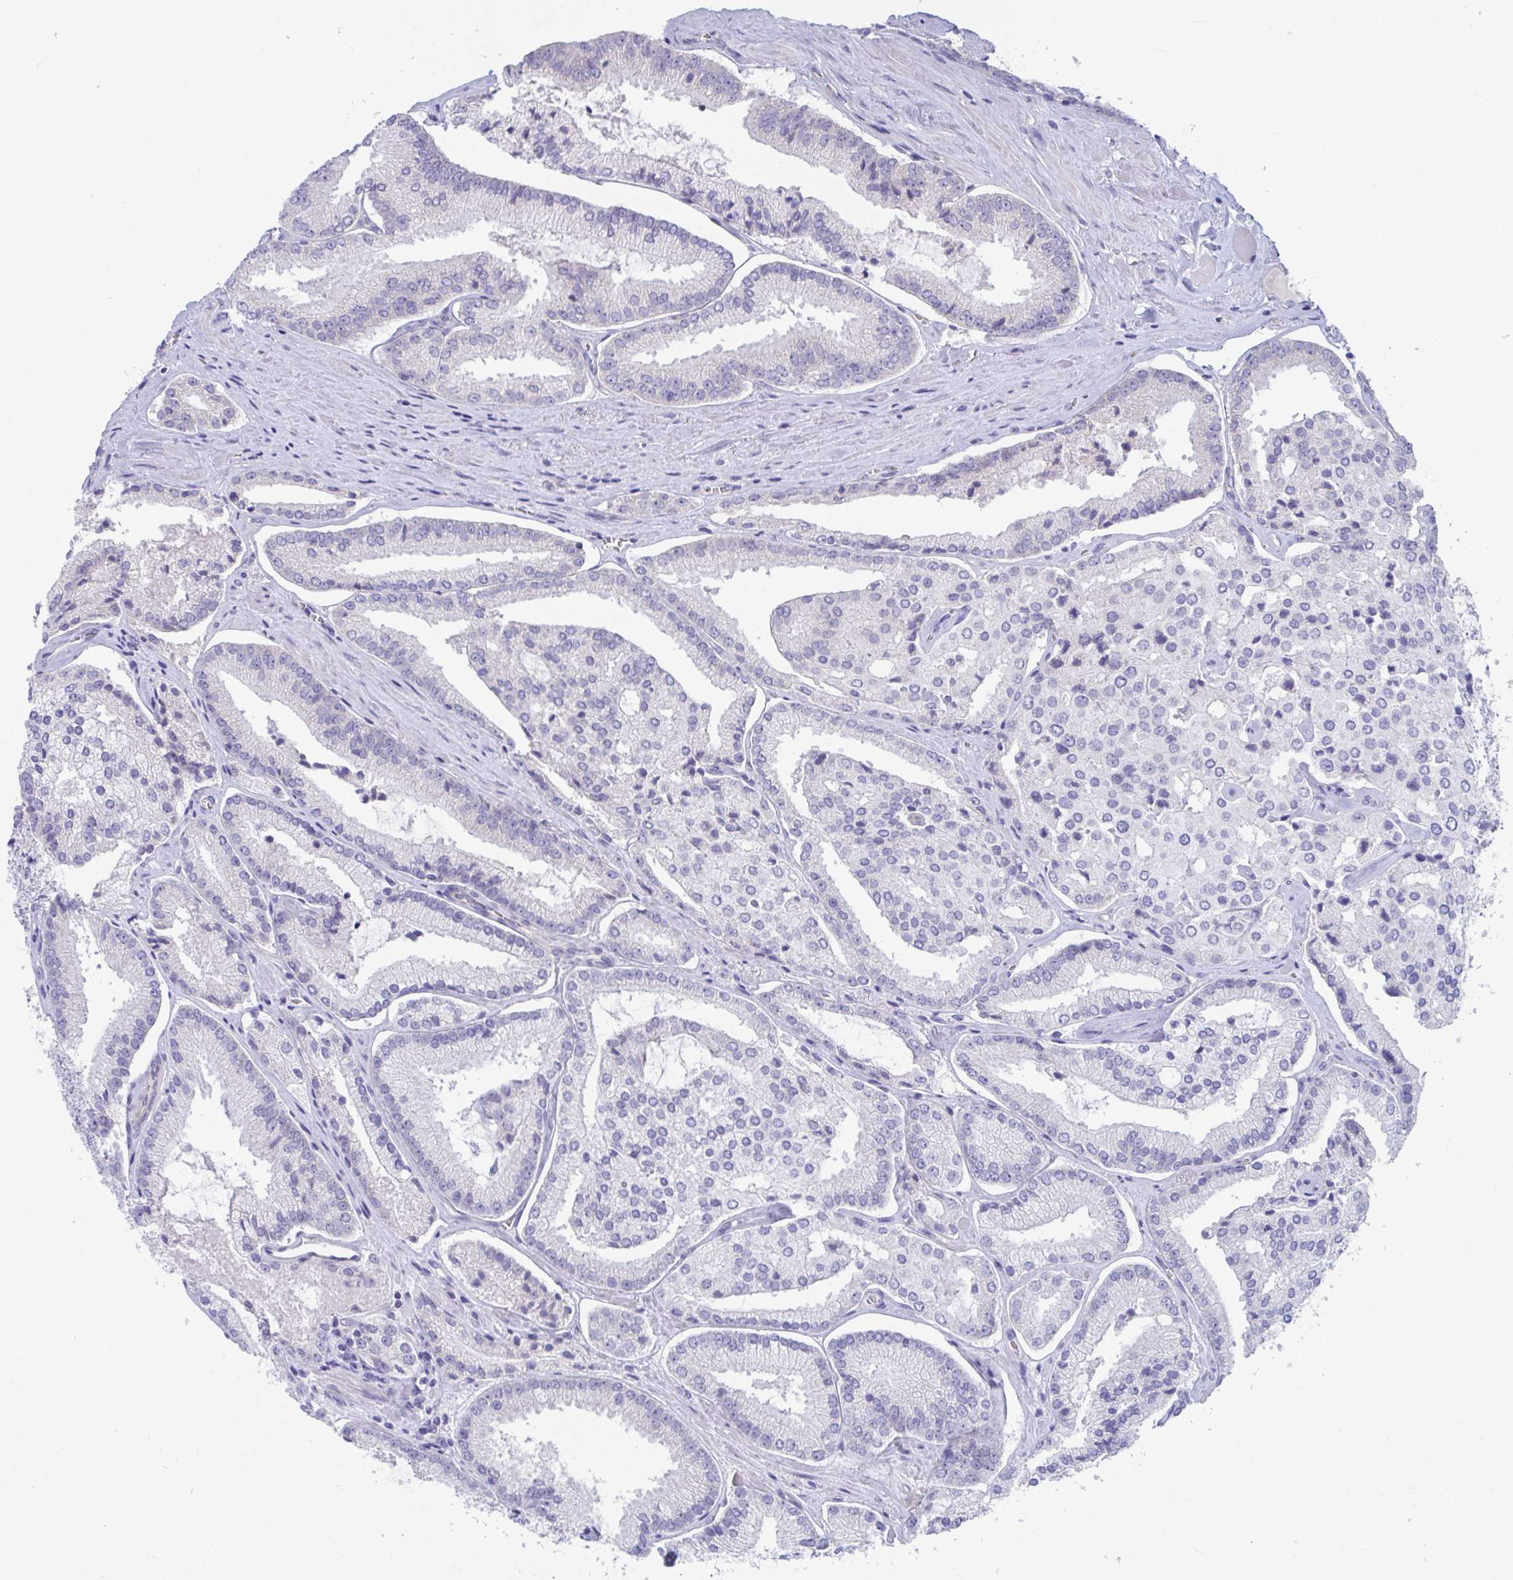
{"staining": {"intensity": "negative", "quantity": "none", "location": "none"}, "tissue": "prostate cancer", "cell_type": "Tumor cells", "image_type": "cancer", "snomed": [{"axis": "morphology", "description": "Adenocarcinoma, High grade"}, {"axis": "topography", "description": "Prostate"}], "caption": "This is an IHC micrograph of human prostate cancer (adenocarcinoma (high-grade)). There is no positivity in tumor cells.", "gene": "TTC30B", "patient": {"sex": "male", "age": 73}}